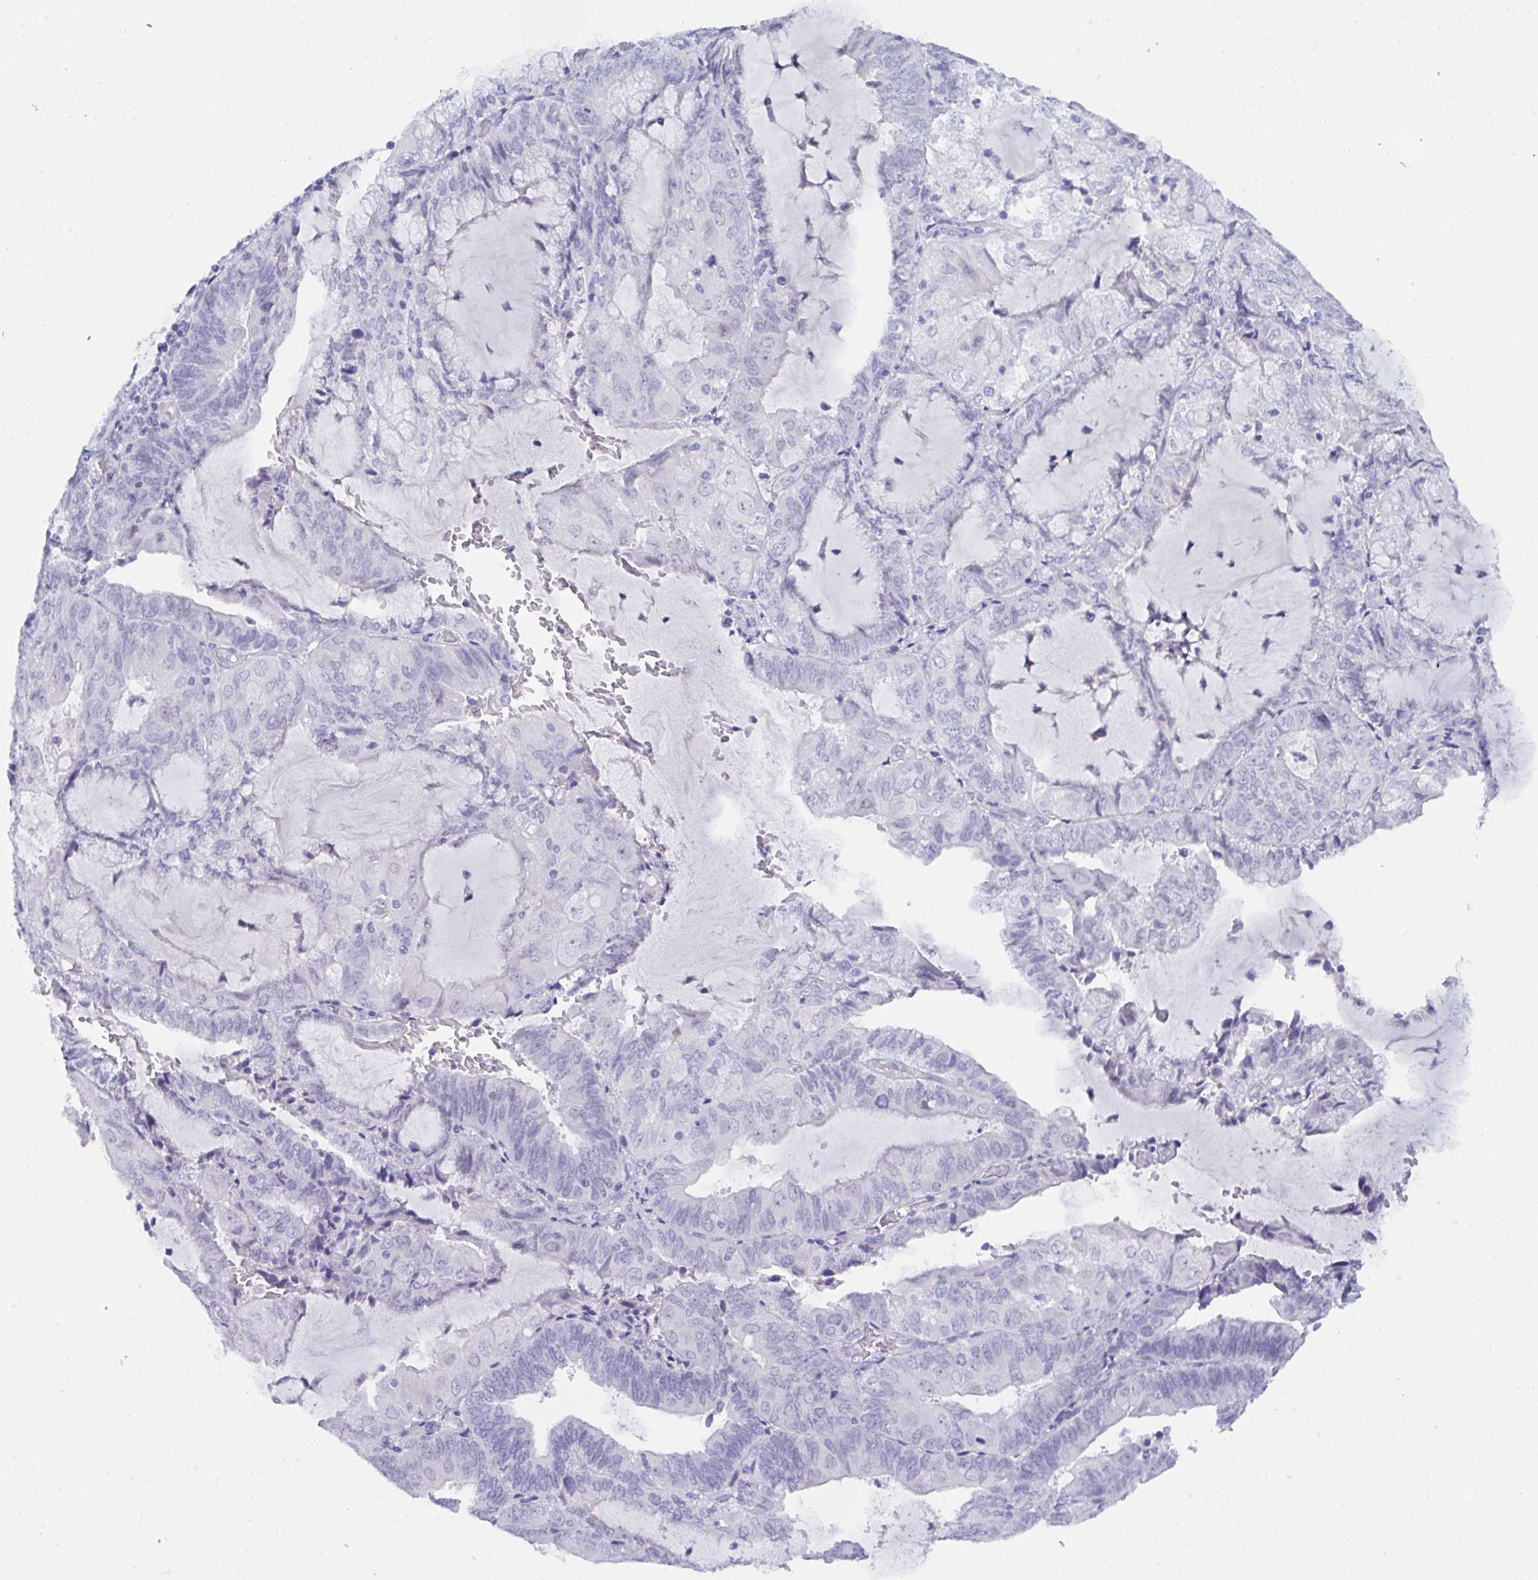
{"staining": {"intensity": "negative", "quantity": "none", "location": "none"}, "tissue": "endometrial cancer", "cell_type": "Tumor cells", "image_type": "cancer", "snomed": [{"axis": "morphology", "description": "Adenocarcinoma, NOS"}, {"axis": "topography", "description": "Endometrium"}], "caption": "This is an immunohistochemistry (IHC) image of human endometrial adenocarcinoma. There is no expression in tumor cells.", "gene": "PRDM9", "patient": {"sex": "female", "age": 81}}